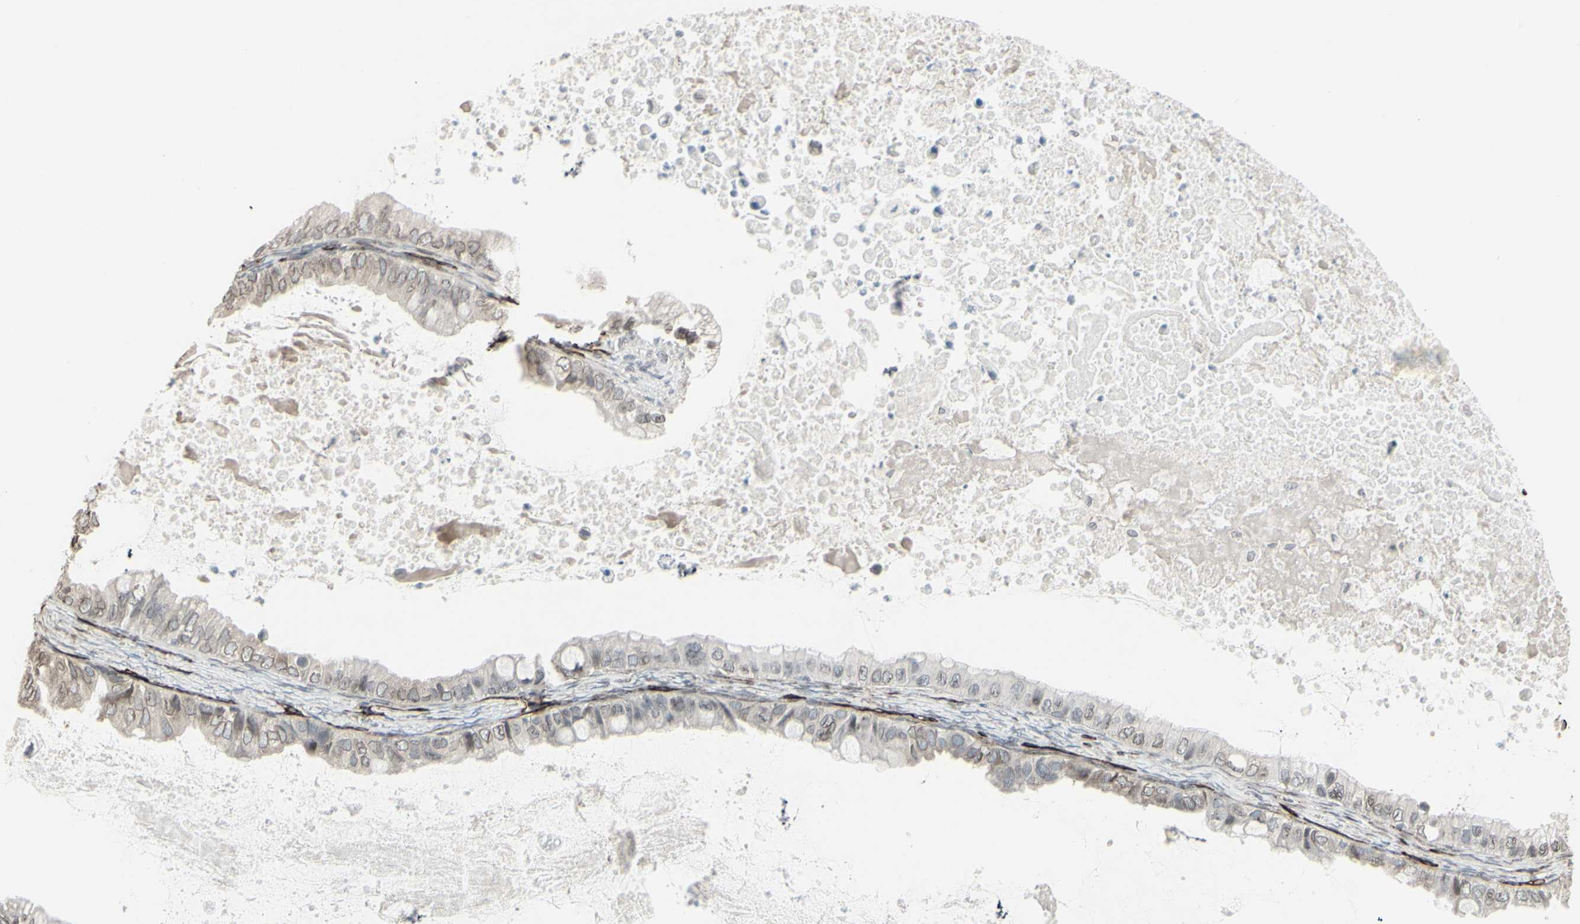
{"staining": {"intensity": "weak", "quantity": ">75%", "location": "cytoplasmic/membranous,nuclear"}, "tissue": "ovarian cancer", "cell_type": "Tumor cells", "image_type": "cancer", "snomed": [{"axis": "morphology", "description": "Cystadenocarcinoma, mucinous, NOS"}, {"axis": "topography", "description": "Ovary"}], "caption": "Ovarian cancer (mucinous cystadenocarcinoma) stained with a protein marker reveals weak staining in tumor cells.", "gene": "DTX3L", "patient": {"sex": "female", "age": 80}}